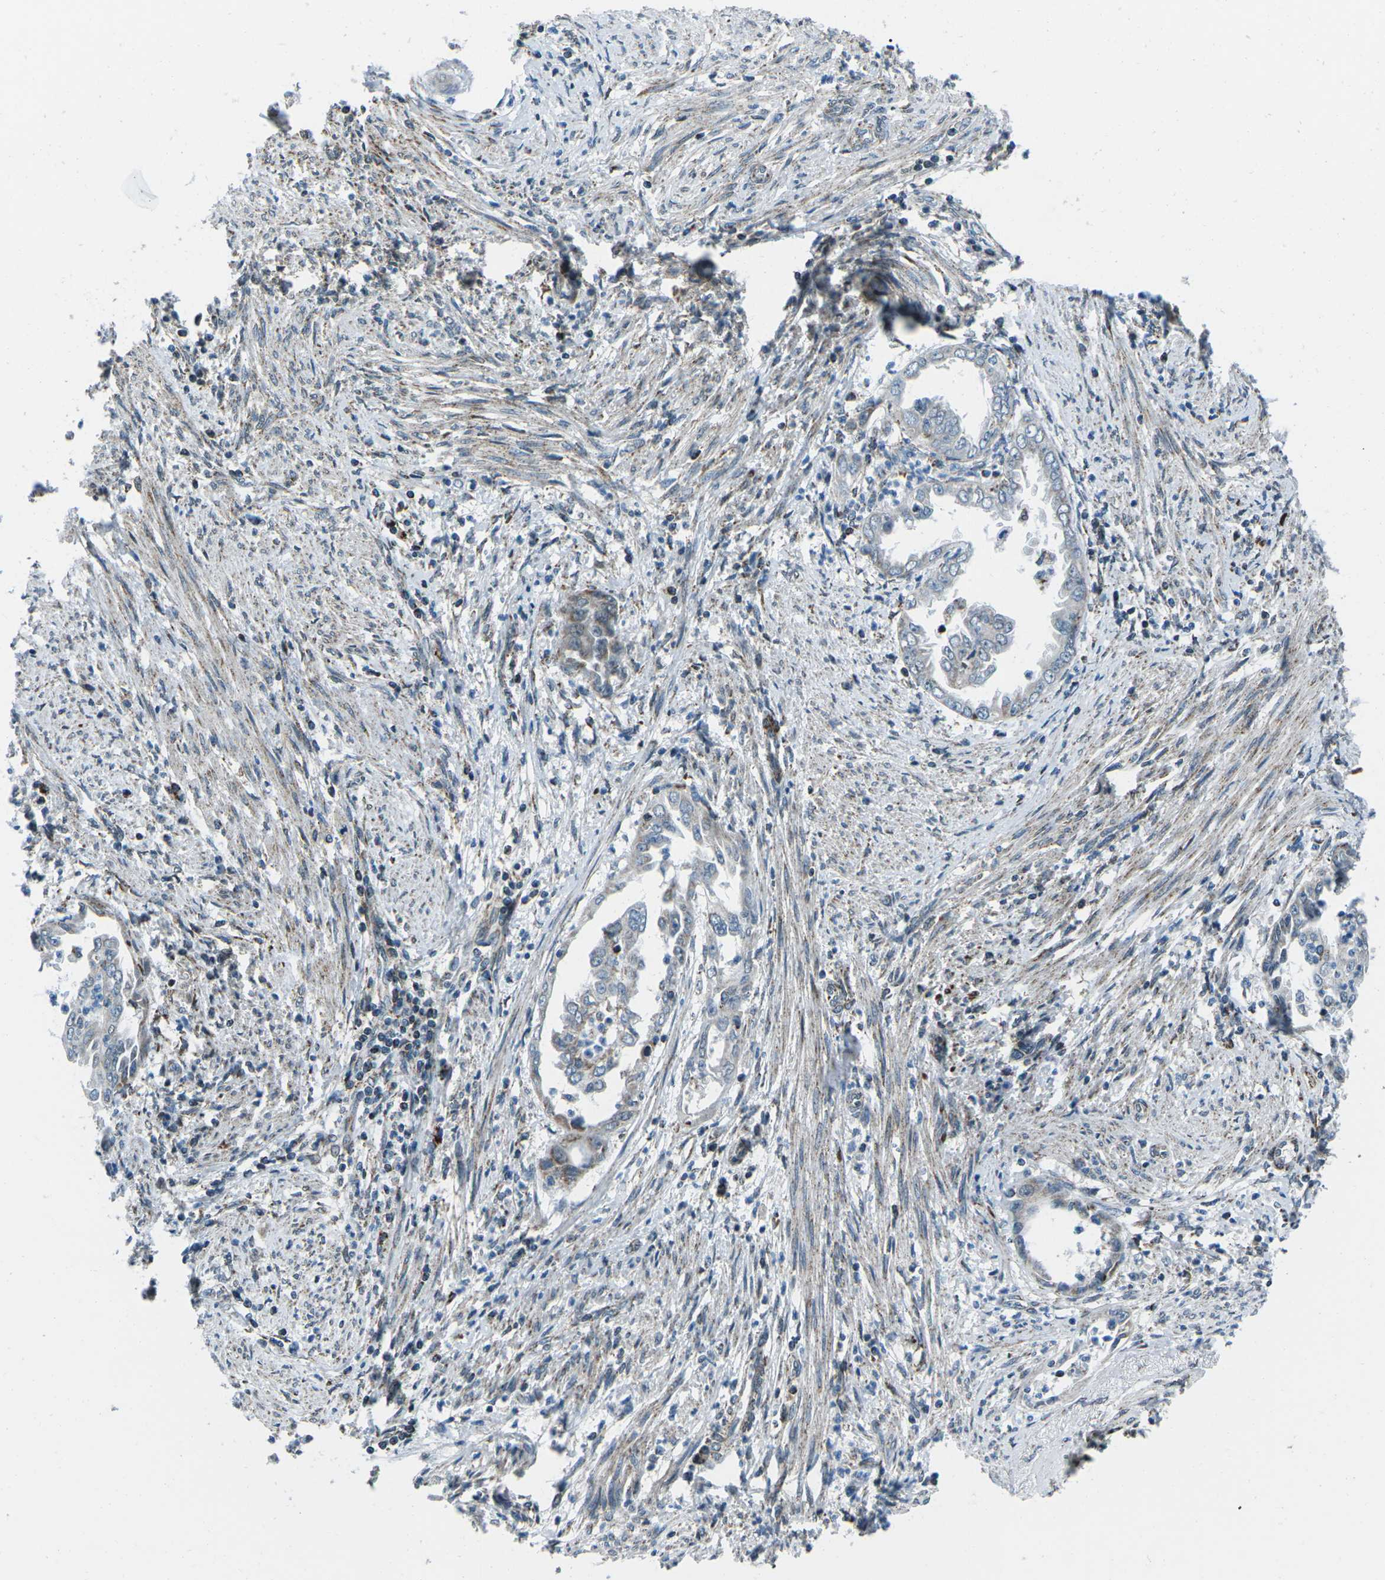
{"staining": {"intensity": "negative", "quantity": "none", "location": "none"}, "tissue": "endometrial cancer", "cell_type": "Tumor cells", "image_type": "cancer", "snomed": [{"axis": "morphology", "description": "Adenocarcinoma, NOS"}, {"axis": "topography", "description": "Endometrium"}], "caption": "Adenocarcinoma (endometrial) was stained to show a protein in brown. There is no significant expression in tumor cells.", "gene": "RFESD", "patient": {"sex": "female", "age": 85}}